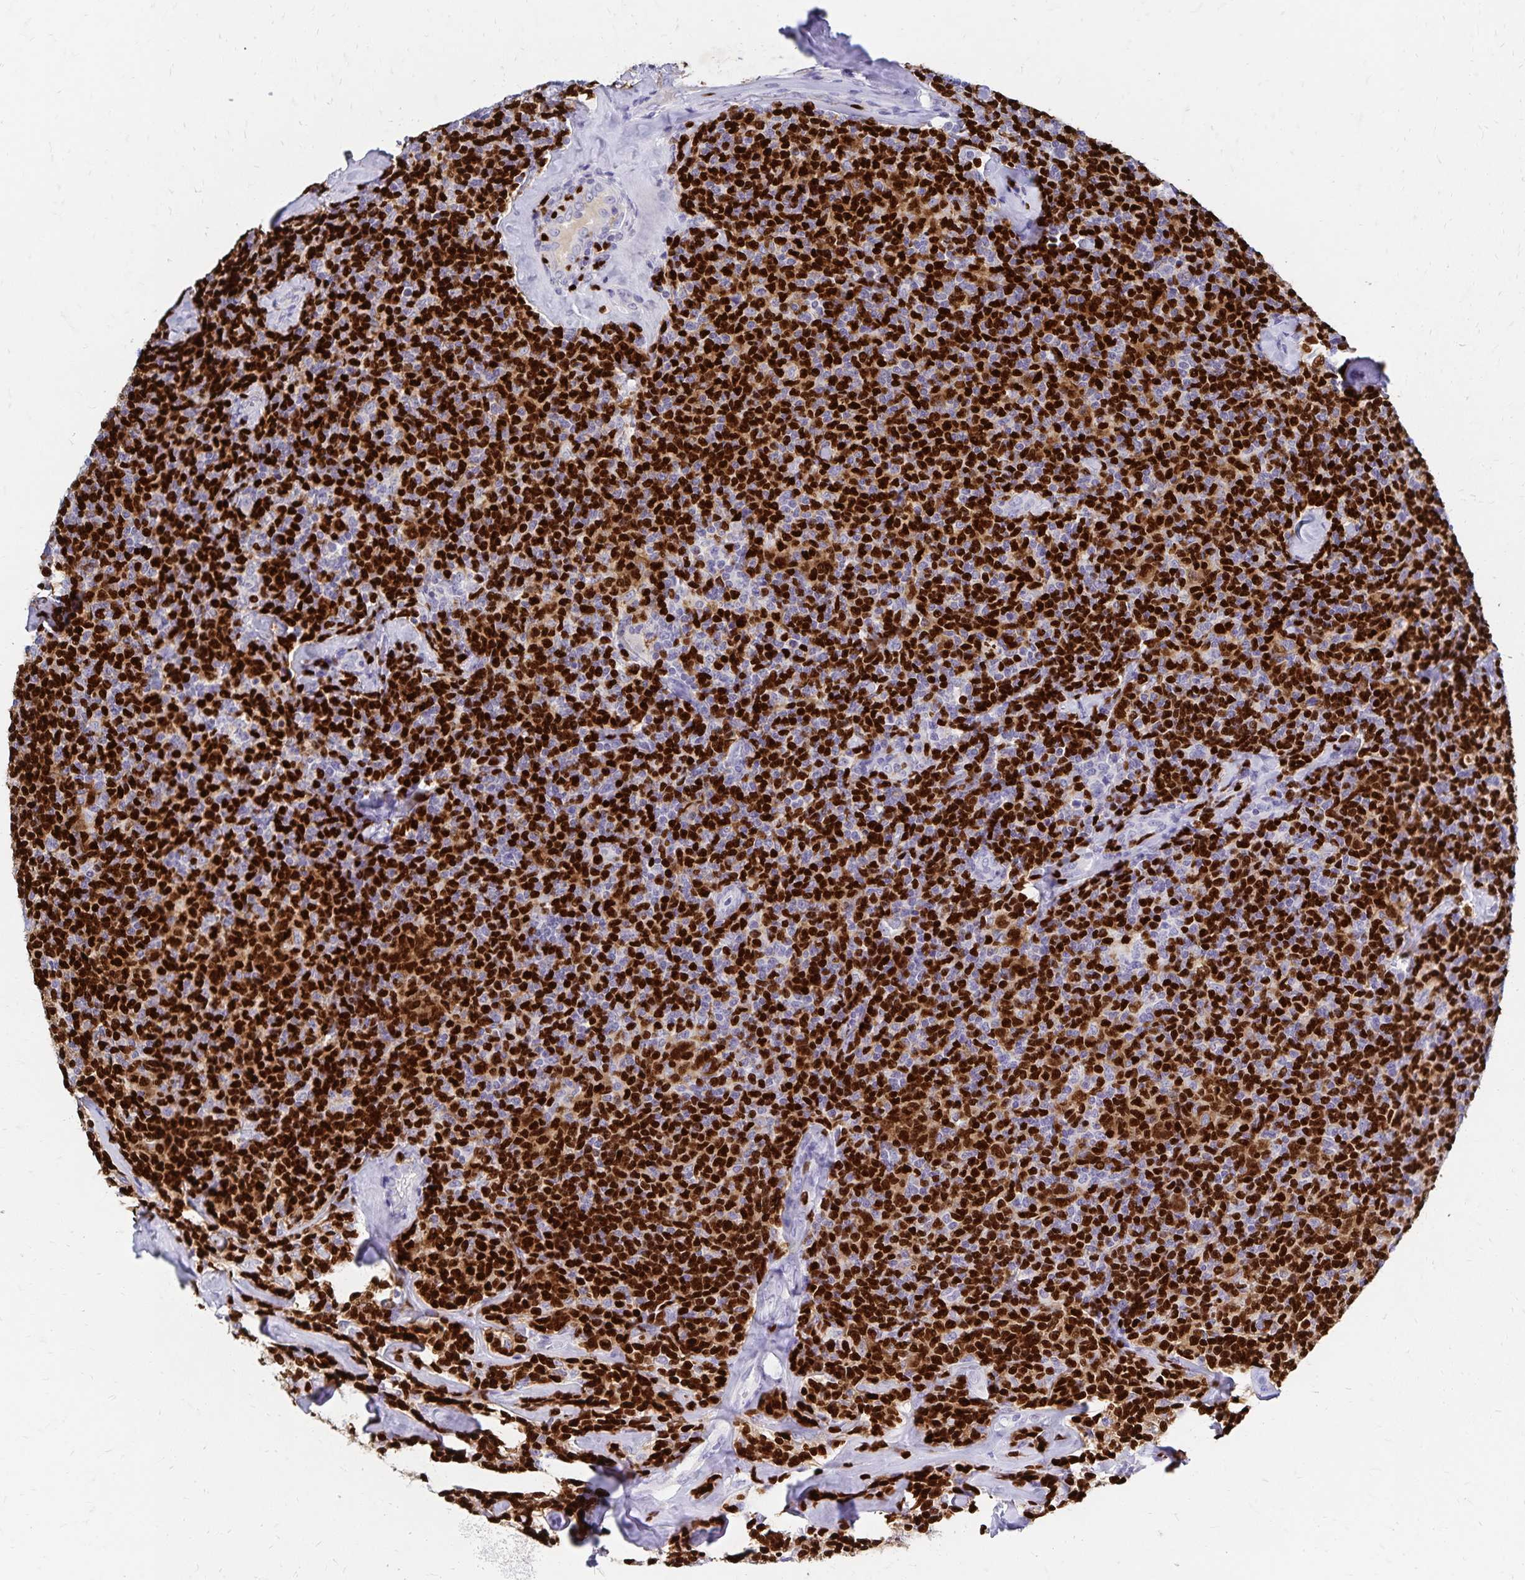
{"staining": {"intensity": "strong", "quantity": ">75%", "location": "nuclear"}, "tissue": "lymphoma", "cell_type": "Tumor cells", "image_type": "cancer", "snomed": [{"axis": "morphology", "description": "Malignant lymphoma, non-Hodgkin's type, Low grade"}, {"axis": "topography", "description": "Lymph node"}], "caption": "Brown immunohistochemical staining in malignant lymphoma, non-Hodgkin's type (low-grade) displays strong nuclear expression in about >75% of tumor cells. (Stains: DAB (3,3'-diaminobenzidine) in brown, nuclei in blue, Microscopy: brightfield microscopy at high magnification).", "gene": "PAX5", "patient": {"sex": "female", "age": 56}}